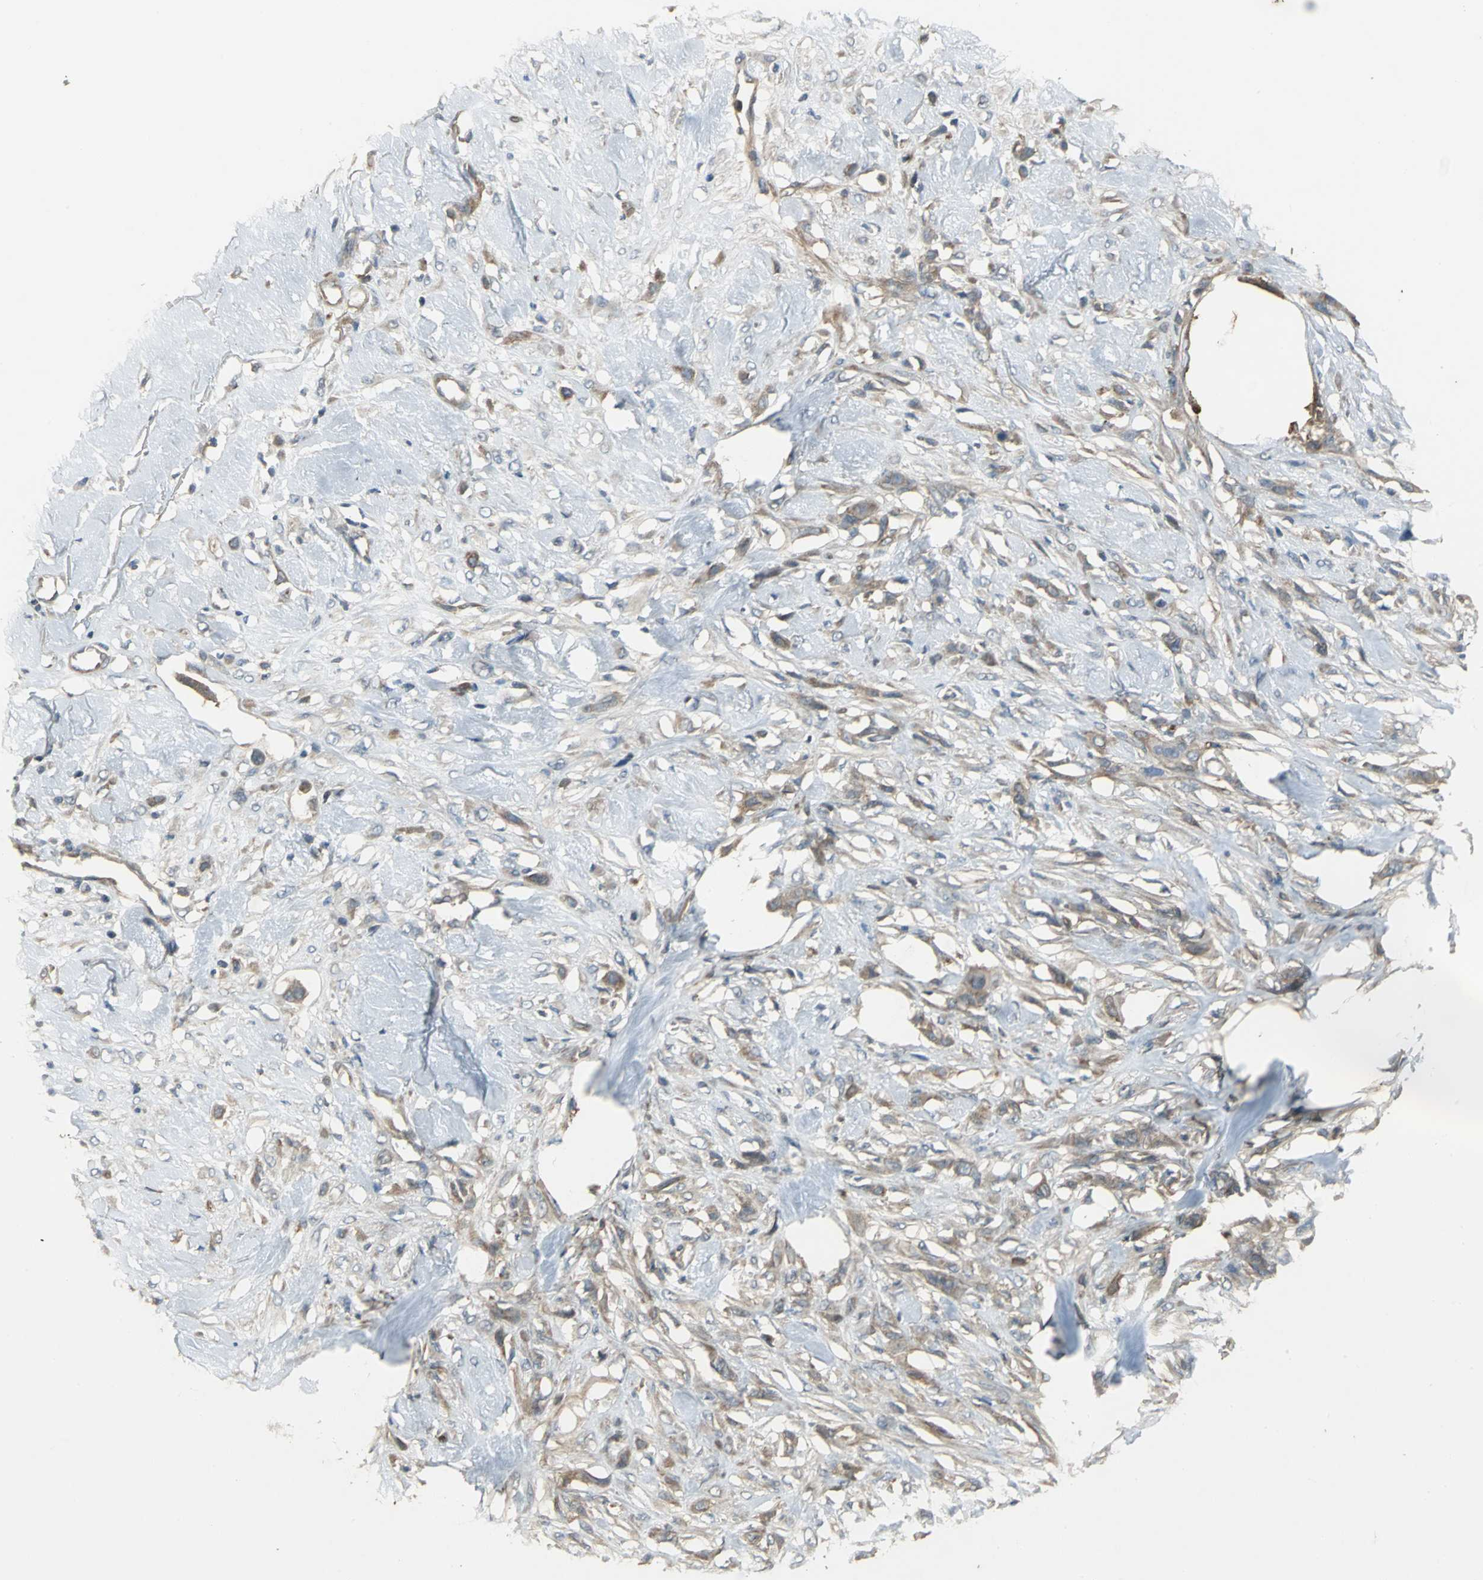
{"staining": {"intensity": "moderate", "quantity": ">75%", "location": "cytoplasmic/membranous"}, "tissue": "skin cancer", "cell_type": "Tumor cells", "image_type": "cancer", "snomed": [{"axis": "morphology", "description": "Normal tissue, NOS"}, {"axis": "morphology", "description": "Squamous cell carcinoma, NOS"}, {"axis": "topography", "description": "Skin"}], "caption": "DAB immunohistochemical staining of skin squamous cell carcinoma displays moderate cytoplasmic/membranous protein staining in approximately >75% of tumor cells.", "gene": "MET", "patient": {"sex": "female", "age": 59}}